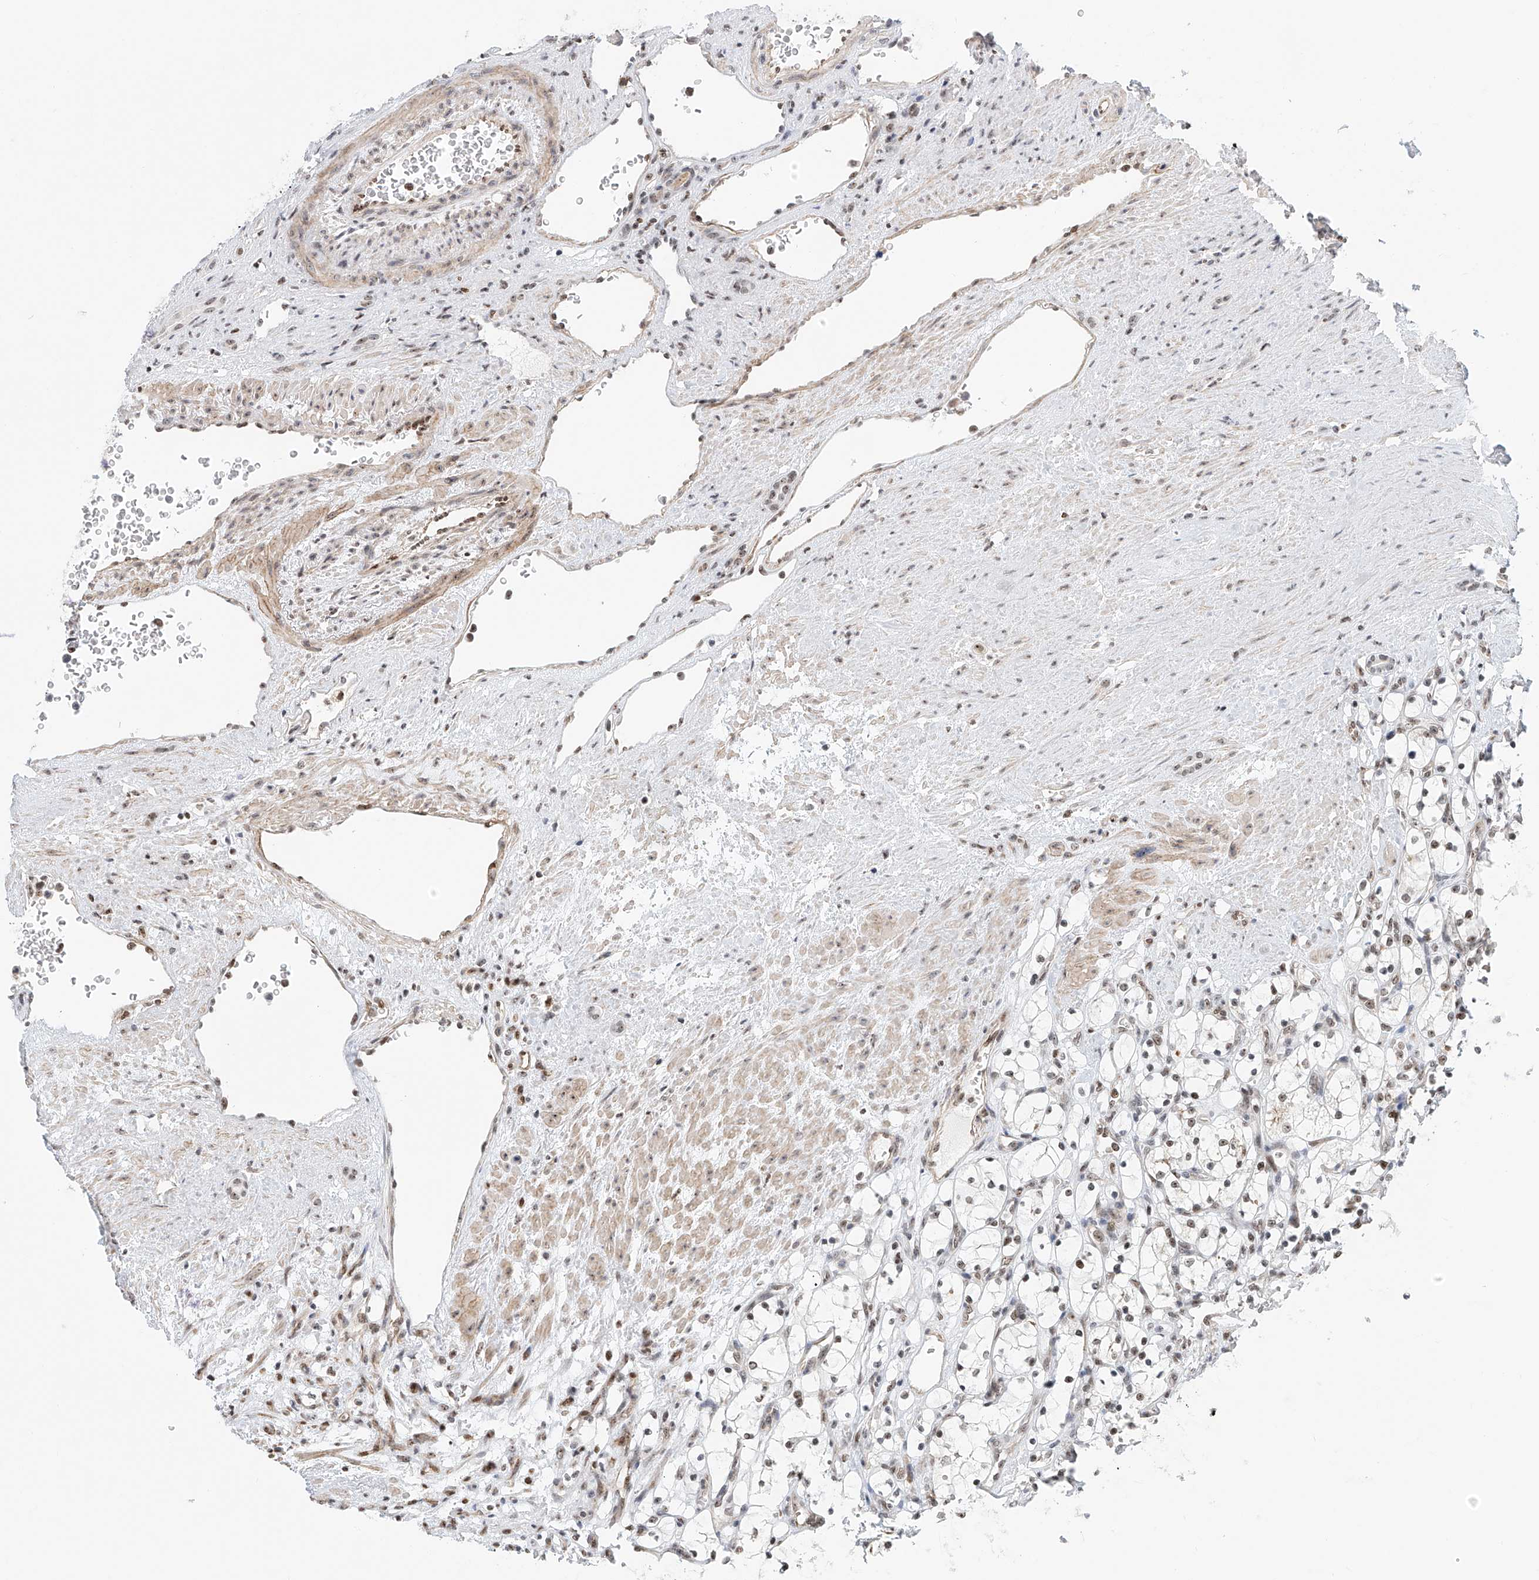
{"staining": {"intensity": "weak", "quantity": "<25%", "location": "nuclear"}, "tissue": "renal cancer", "cell_type": "Tumor cells", "image_type": "cancer", "snomed": [{"axis": "morphology", "description": "Adenocarcinoma, NOS"}, {"axis": "topography", "description": "Kidney"}], "caption": "Human adenocarcinoma (renal) stained for a protein using IHC reveals no expression in tumor cells.", "gene": "PRUNE2", "patient": {"sex": "female", "age": 69}}